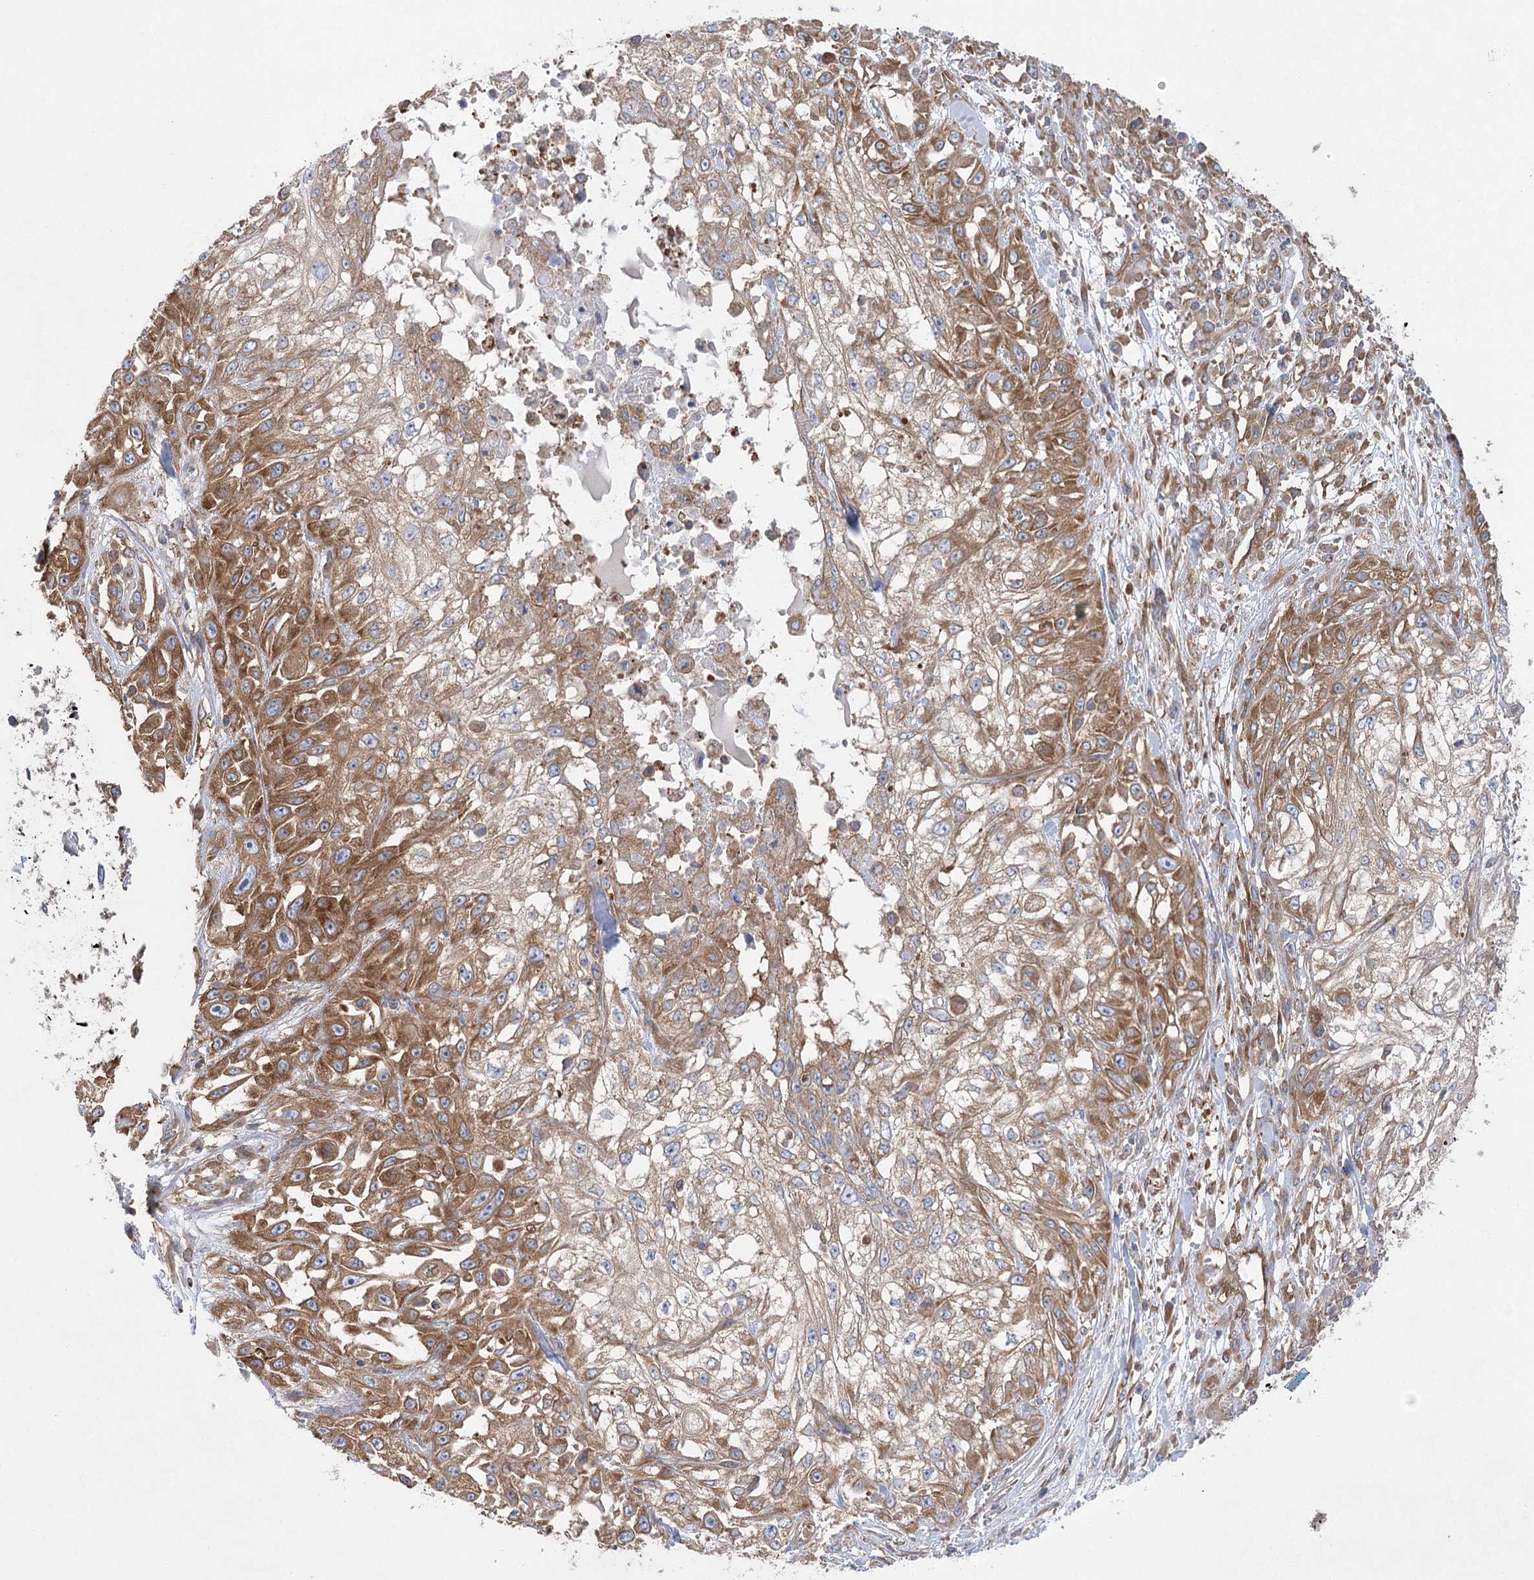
{"staining": {"intensity": "moderate", "quantity": ">75%", "location": "cytoplasmic/membranous"}, "tissue": "skin cancer", "cell_type": "Tumor cells", "image_type": "cancer", "snomed": [{"axis": "morphology", "description": "Squamous cell carcinoma, NOS"}, {"axis": "morphology", "description": "Squamous cell carcinoma, metastatic, NOS"}, {"axis": "topography", "description": "Skin"}, {"axis": "topography", "description": "Lymph node"}], "caption": "An image of skin squamous cell carcinoma stained for a protein shows moderate cytoplasmic/membranous brown staining in tumor cells. Nuclei are stained in blue.", "gene": "EIF3A", "patient": {"sex": "male", "age": 75}}